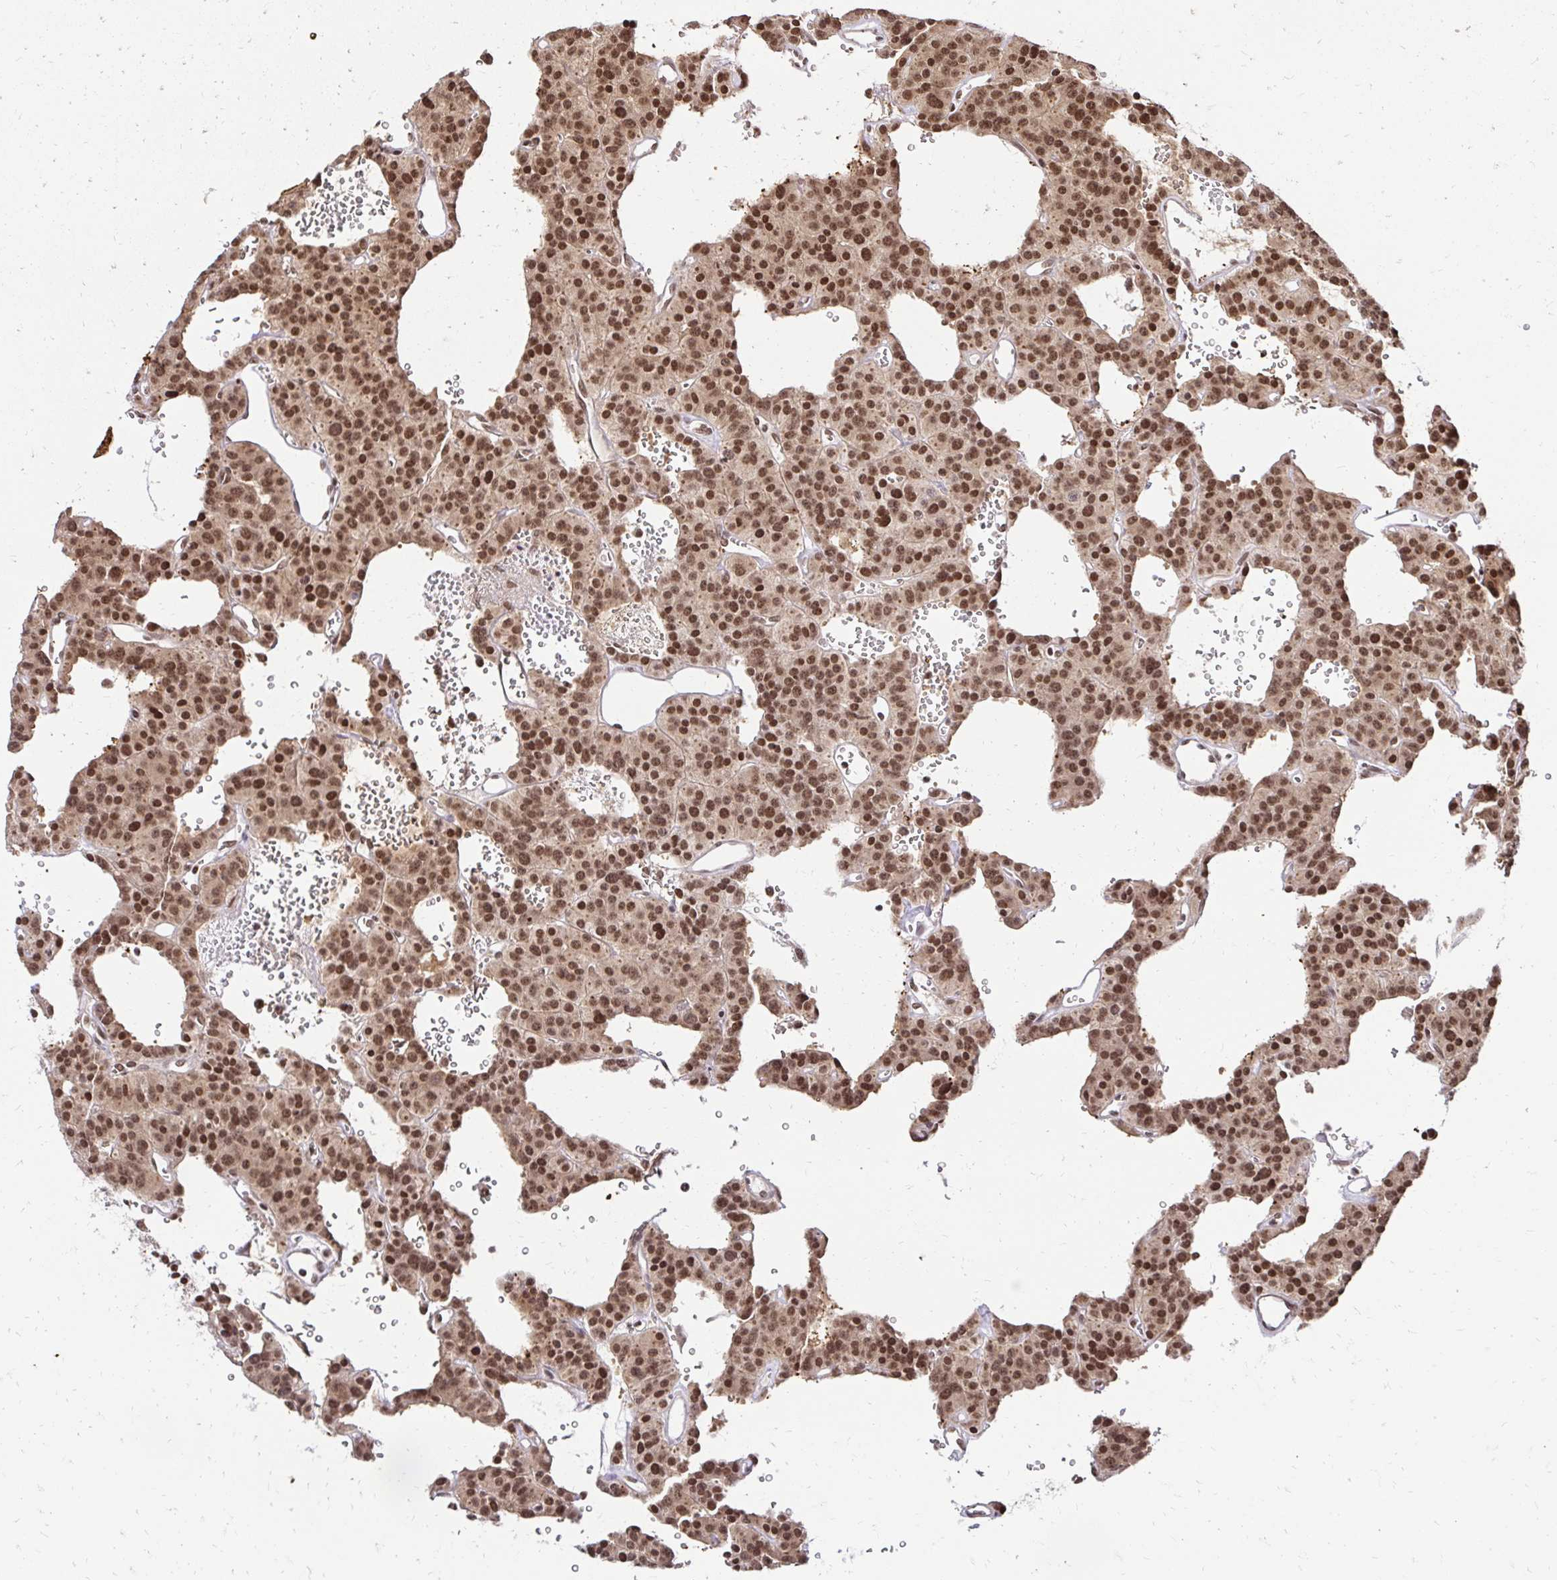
{"staining": {"intensity": "moderate", "quantity": ">75%", "location": "nuclear"}, "tissue": "carcinoid", "cell_type": "Tumor cells", "image_type": "cancer", "snomed": [{"axis": "morphology", "description": "Carcinoid, malignant, NOS"}, {"axis": "topography", "description": "Lung"}], "caption": "Carcinoid (malignant) stained for a protein (brown) demonstrates moderate nuclear positive staining in about >75% of tumor cells.", "gene": "GLYR1", "patient": {"sex": "female", "age": 71}}